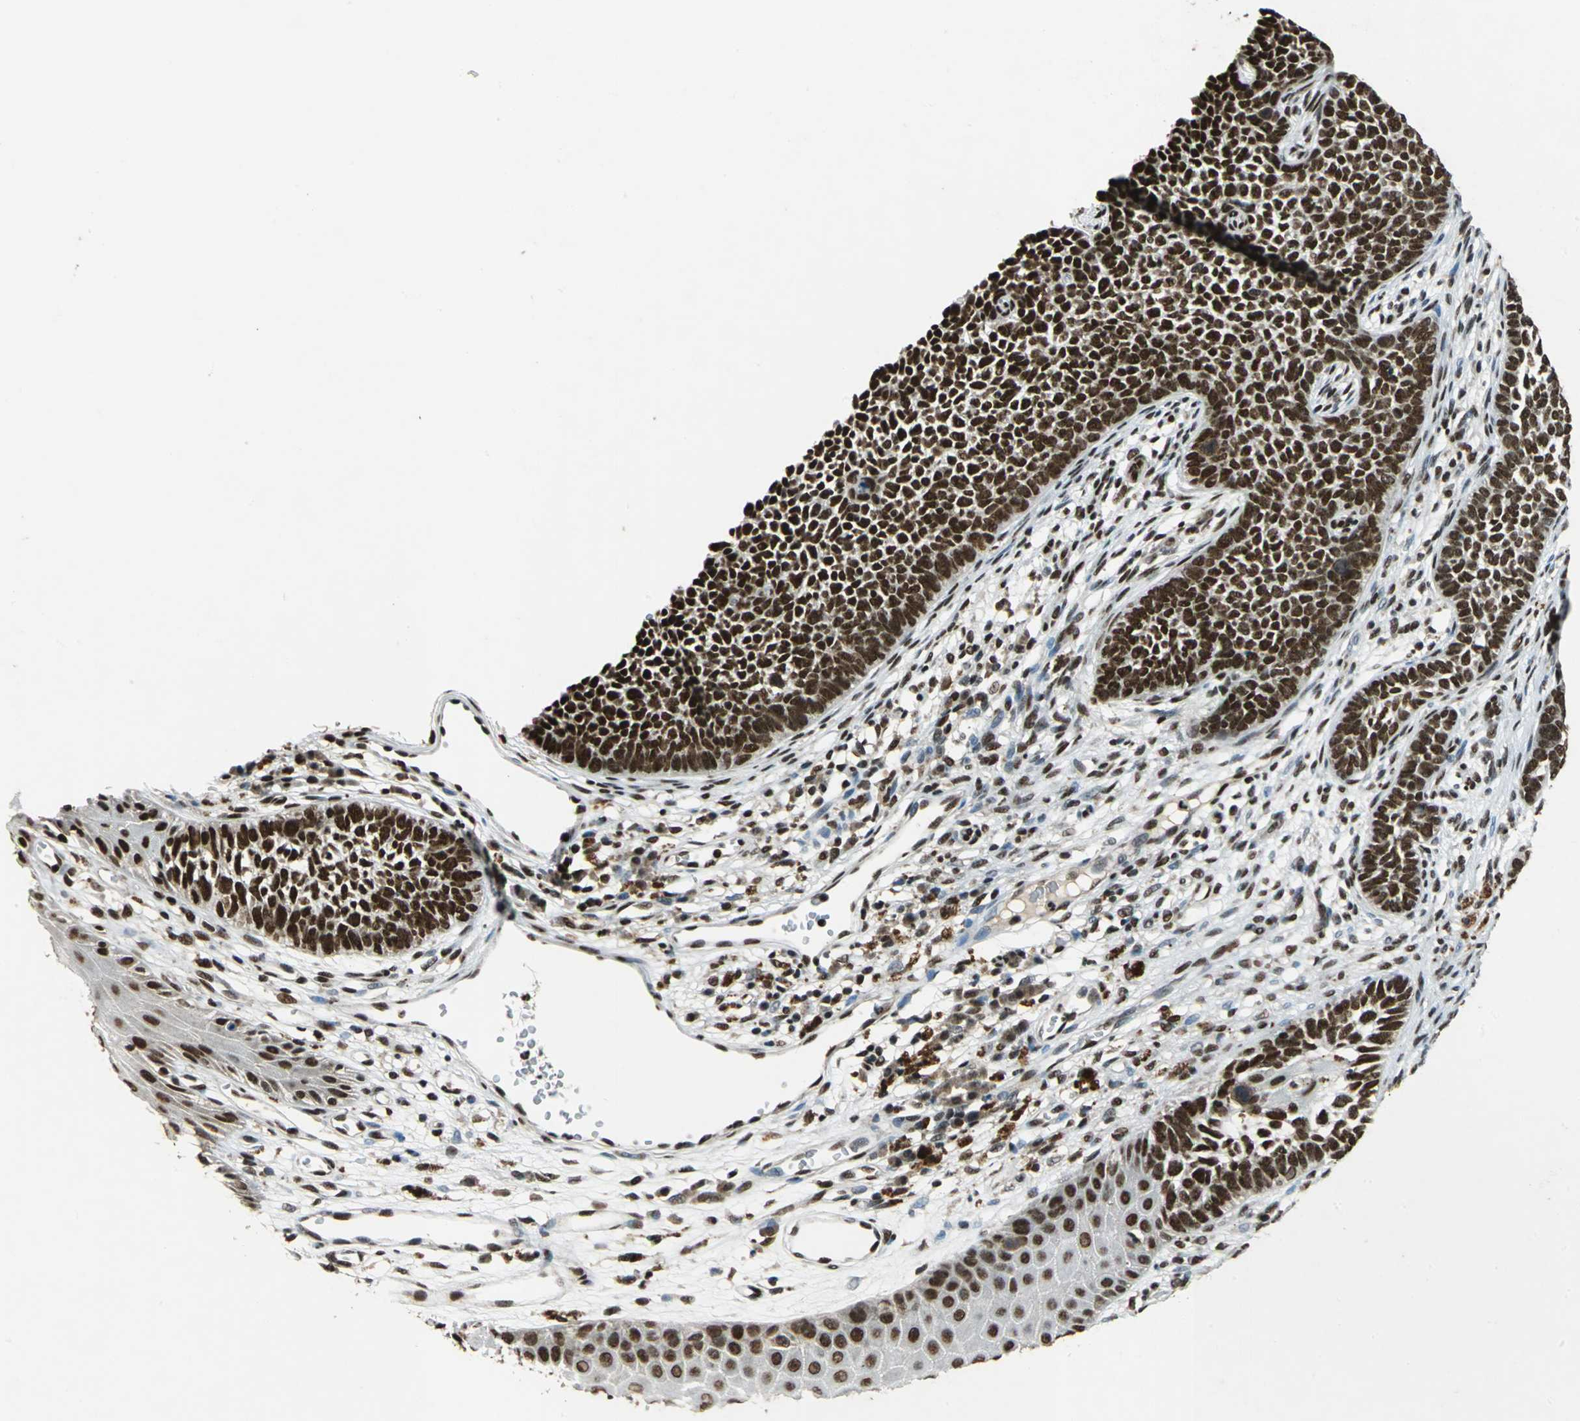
{"staining": {"intensity": "strong", "quantity": ">75%", "location": "nuclear"}, "tissue": "skin cancer", "cell_type": "Tumor cells", "image_type": "cancer", "snomed": [{"axis": "morphology", "description": "Basal cell carcinoma"}, {"axis": "topography", "description": "Skin"}], "caption": "Immunohistochemistry (IHC) of skin cancer exhibits high levels of strong nuclear expression in about >75% of tumor cells.", "gene": "MTA2", "patient": {"sex": "female", "age": 84}}